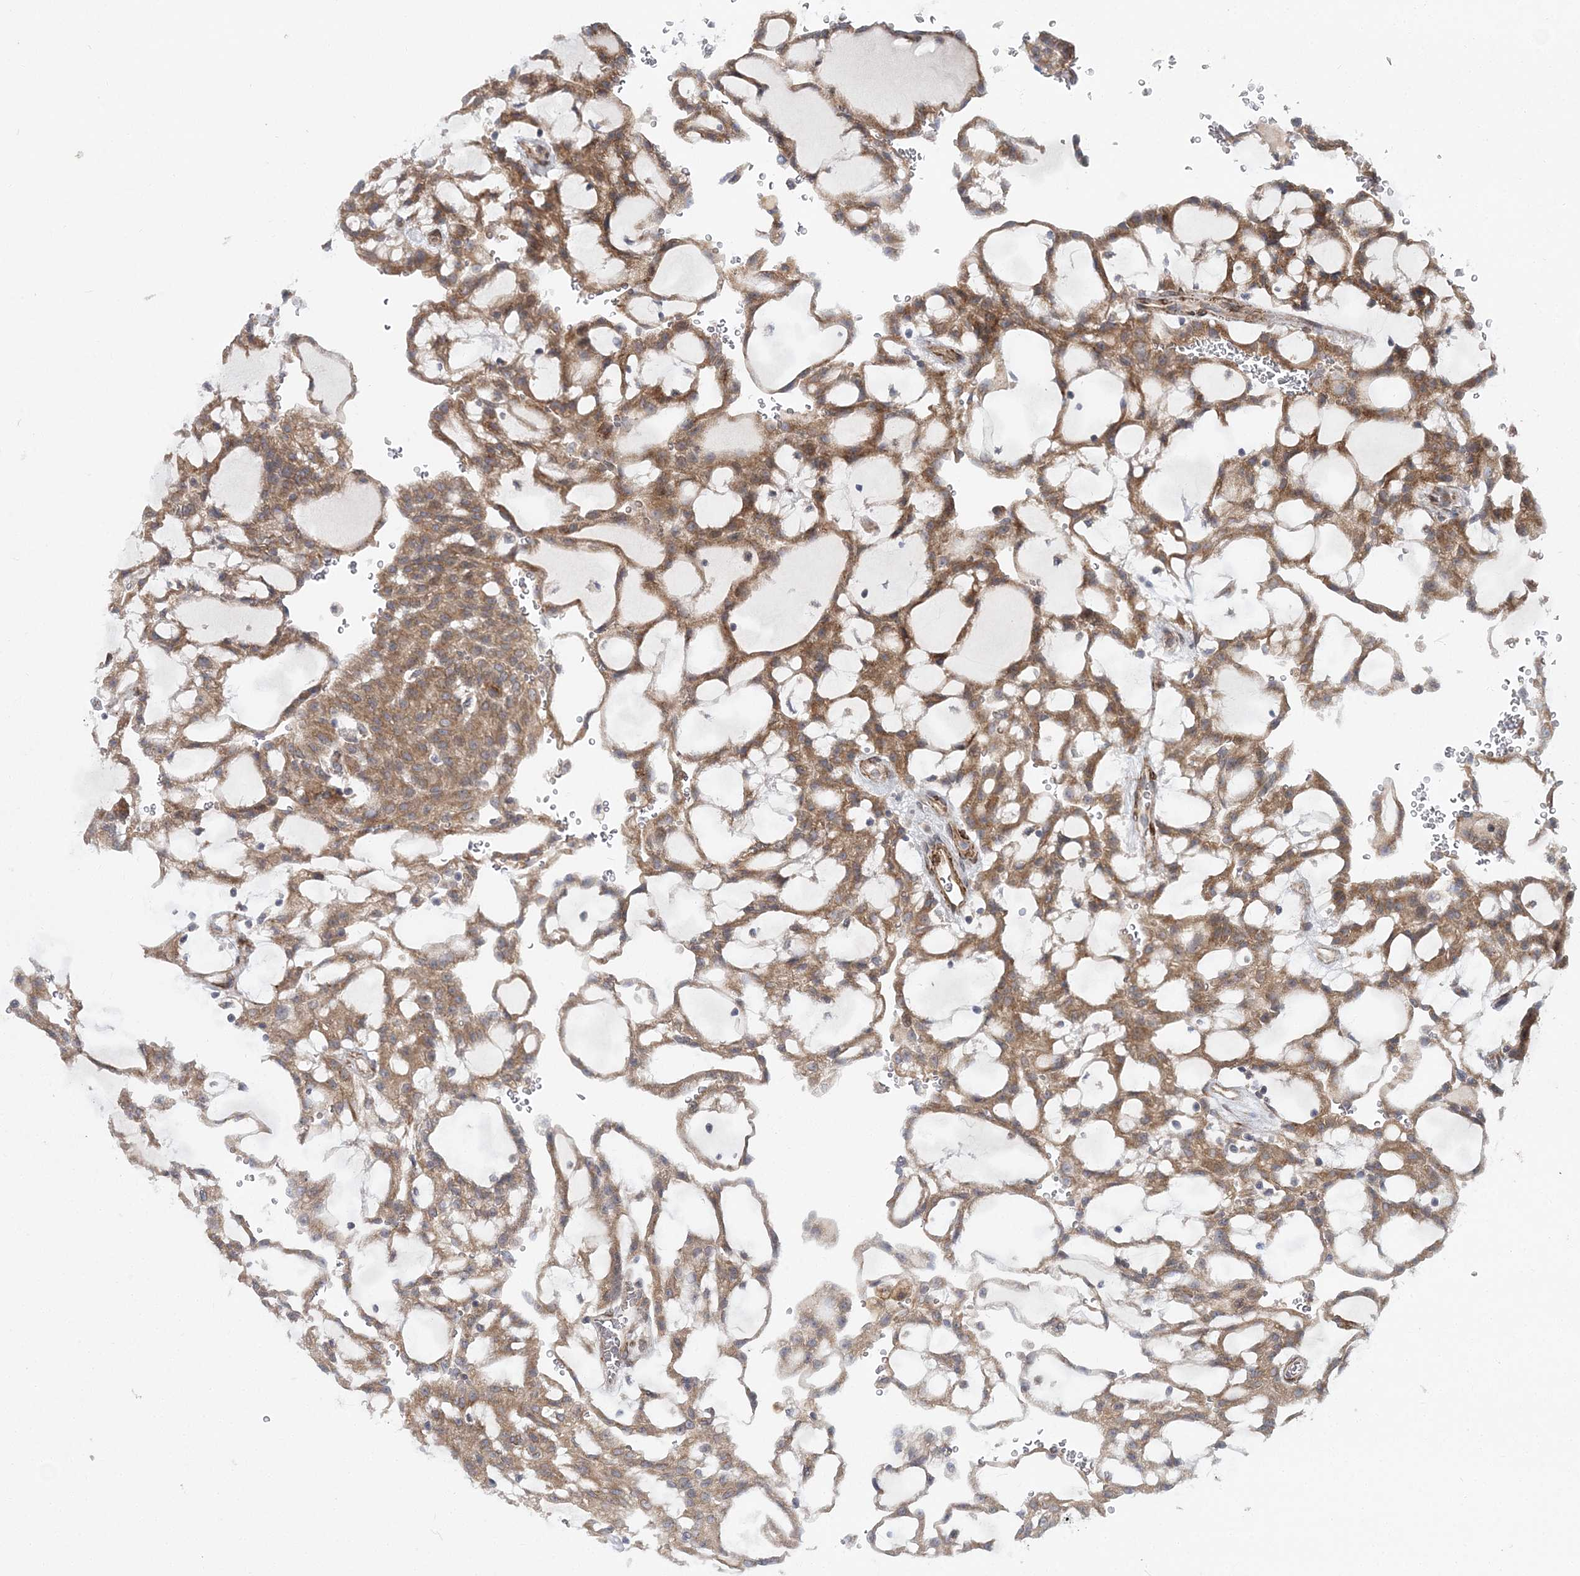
{"staining": {"intensity": "moderate", "quantity": ">75%", "location": "cytoplasmic/membranous"}, "tissue": "renal cancer", "cell_type": "Tumor cells", "image_type": "cancer", "snomed": [{"axis": "morphology", "description": "Adenocarcinoma, NOS"}, {"axis": "topography", "description": "Kidney"}], "caption": "This photomicrograph reveals immunohistochemistry staining of renal cancer (adenocarcinoma), with medium moderate cytoplasmic/membranous staining in approximately >75% of tumor cells.", "gene": "NBAS", "patient": {"sex": "male", "age": 63}}